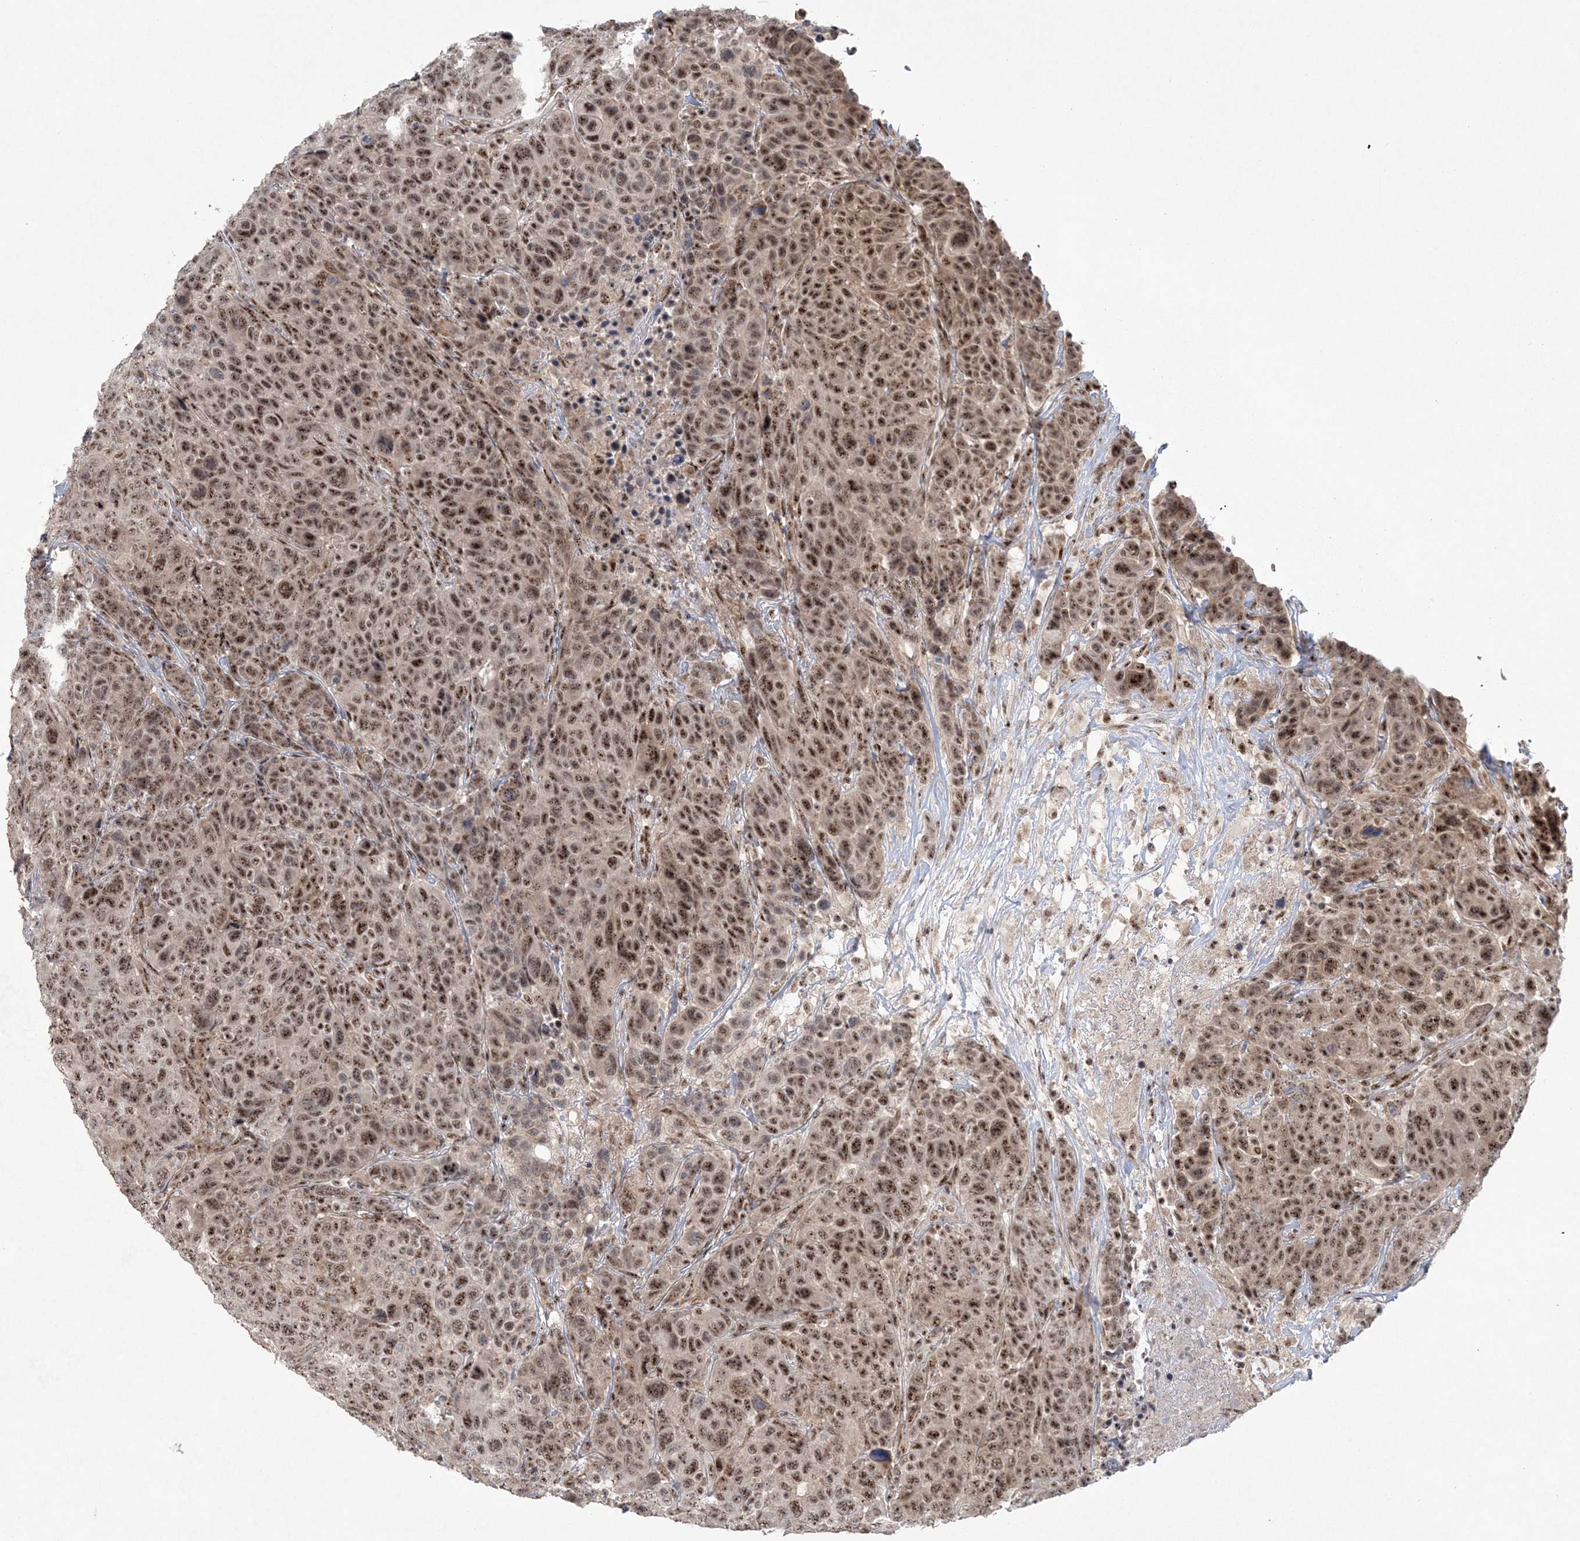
{"staining": {"intensity": "moderate", "quantity": ">75%", "location": "nuclear"}, "tissue": "breast cancer", "cell_type": "Tumor cells", "image_type": "cancer", "snomed": [{"axis": "morphology", "description": "Duct carcinoma"}, {"axis": "topography", "description": "Breast"}], "caption": "Protein staining demonstrates moderate nuclear expression in approximately >75% of tumor cells in breast cancer.", "gene": "KDM6B", "patient": {"sex": "female", "age": 37}}